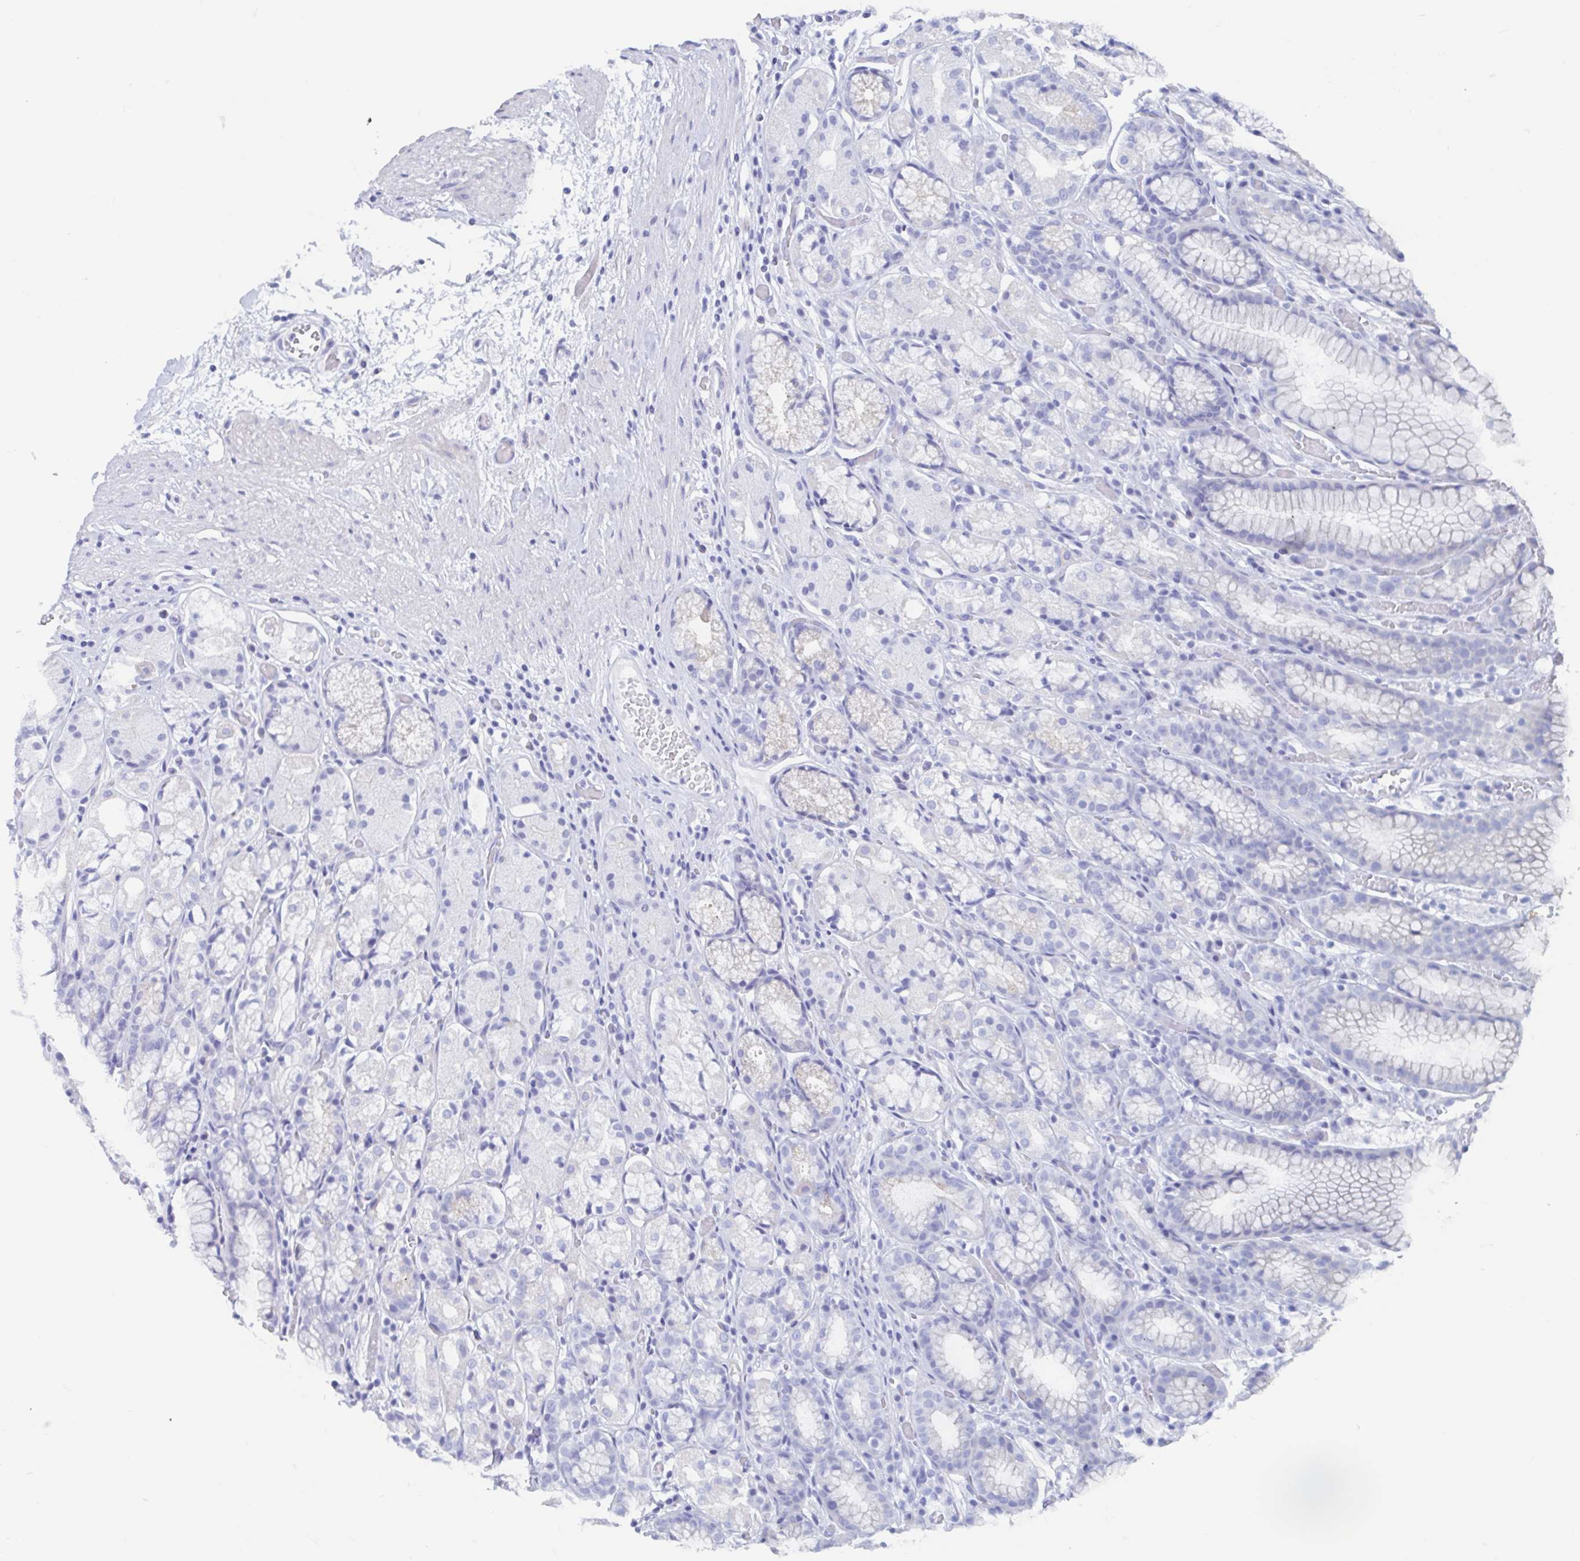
{"staining": {"intensity": "negative", "quantity": "none", "location": "none"}, "tissue": "stomach", "cell_type": "Glandular cells", "image_type": "normal", "snomed": [{"axis": "morphology", "description": "Normal tissue, NOS"}, {"axis": "topography", "description": "Stomach"}], "caption": "Immunohistochemical staining of normal stomach demonstrates no significant positivity in glandular cells. (DAB immunohistochemistry (IHC) with hematoxylin counter stain).", "gene": "SHCBP1L", "patient": {"sex": "male", "age": 70}}